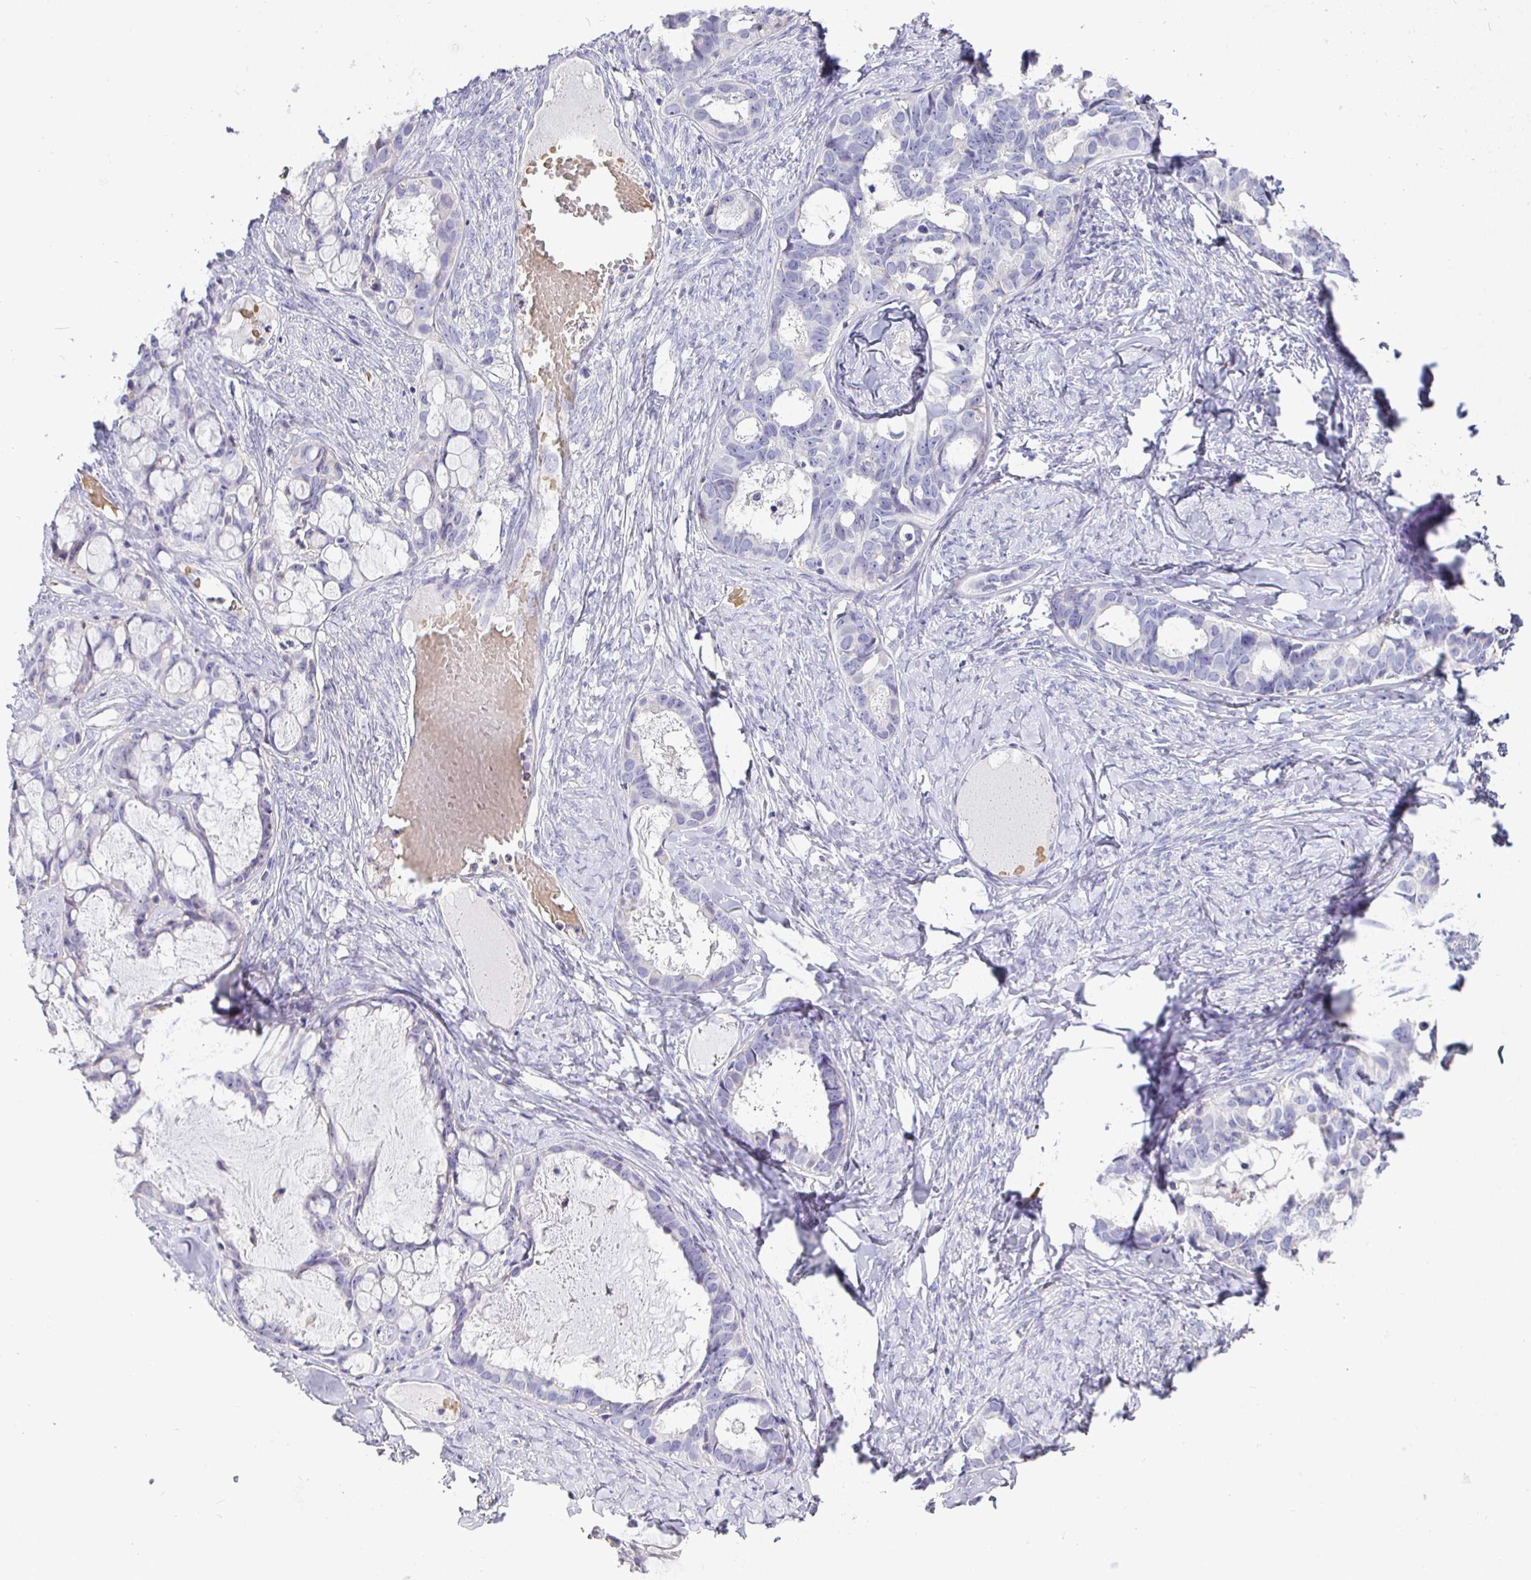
{"staining": {"intensity": "negative", "quantity": "none", "location": "none"}, "tissue": "ovarian cancer", "cell_type": "Tumor cells", "image_type": "cancer", "snomed": [{"axis": "morphology", "description": "Cystadenocarcinoma, serous, NOS"}, {"axis": "topography", "description": "Ovary"}], "caption": "Ovarian cancer was stained to show a protein in brown. There is no significant staining in tumor cells.", "gene": "SIRPA", "patient": {"sex": "female", "age": 69}}